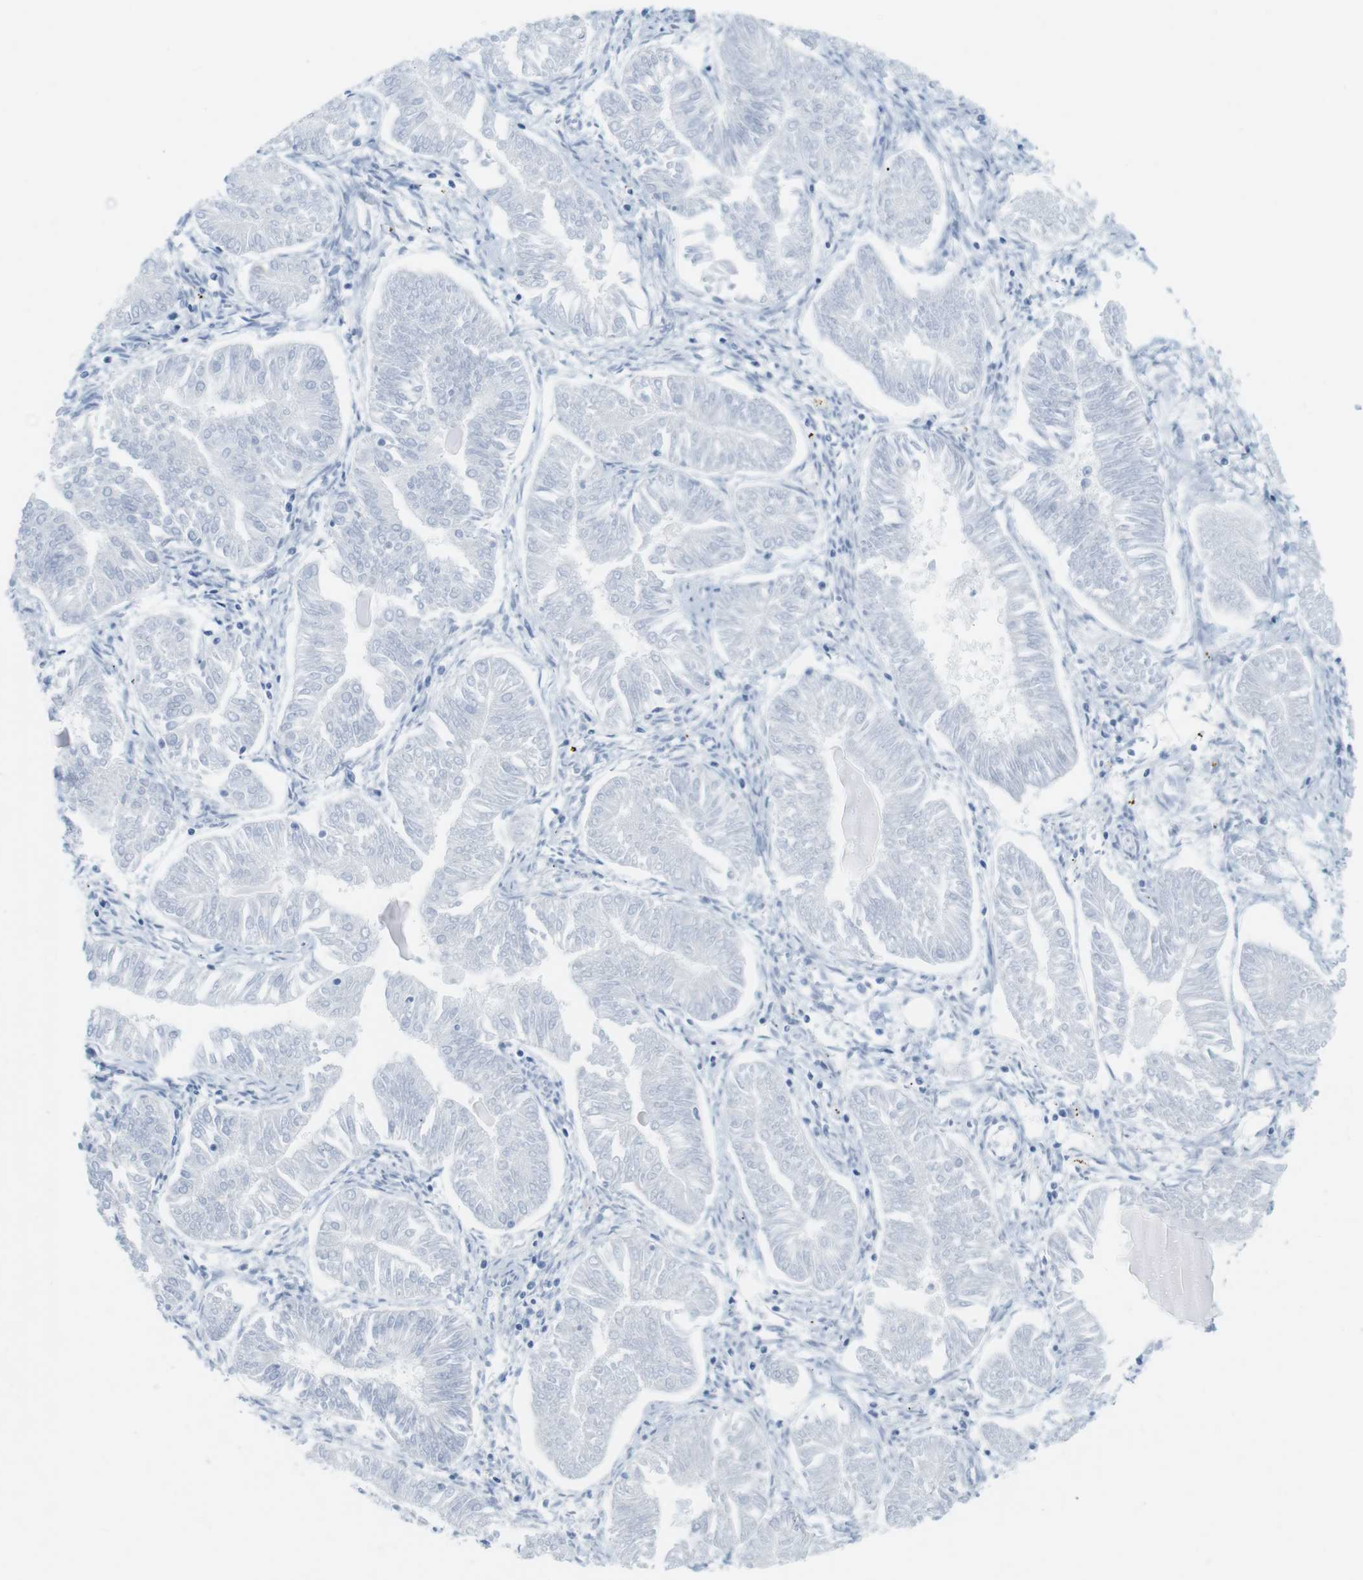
{"staining": {"intensity": "negative", "quantity": "none", "location": "none"}, "tissue": "endometrial cancer", "cell_type": "Tumor cells", "image_type": "cancer", "snomed": [{"axis": "morphology", "description": "Adenocarcinoma, NOS"}, {"axis": "topography", "description": "Endometrium"}], "caption": "Tumor cells are negative for protein expression in human adenocarcinoma (endometrial).", "gene": "TNNT2", "patient": {"sex": "female", "age": 53}}